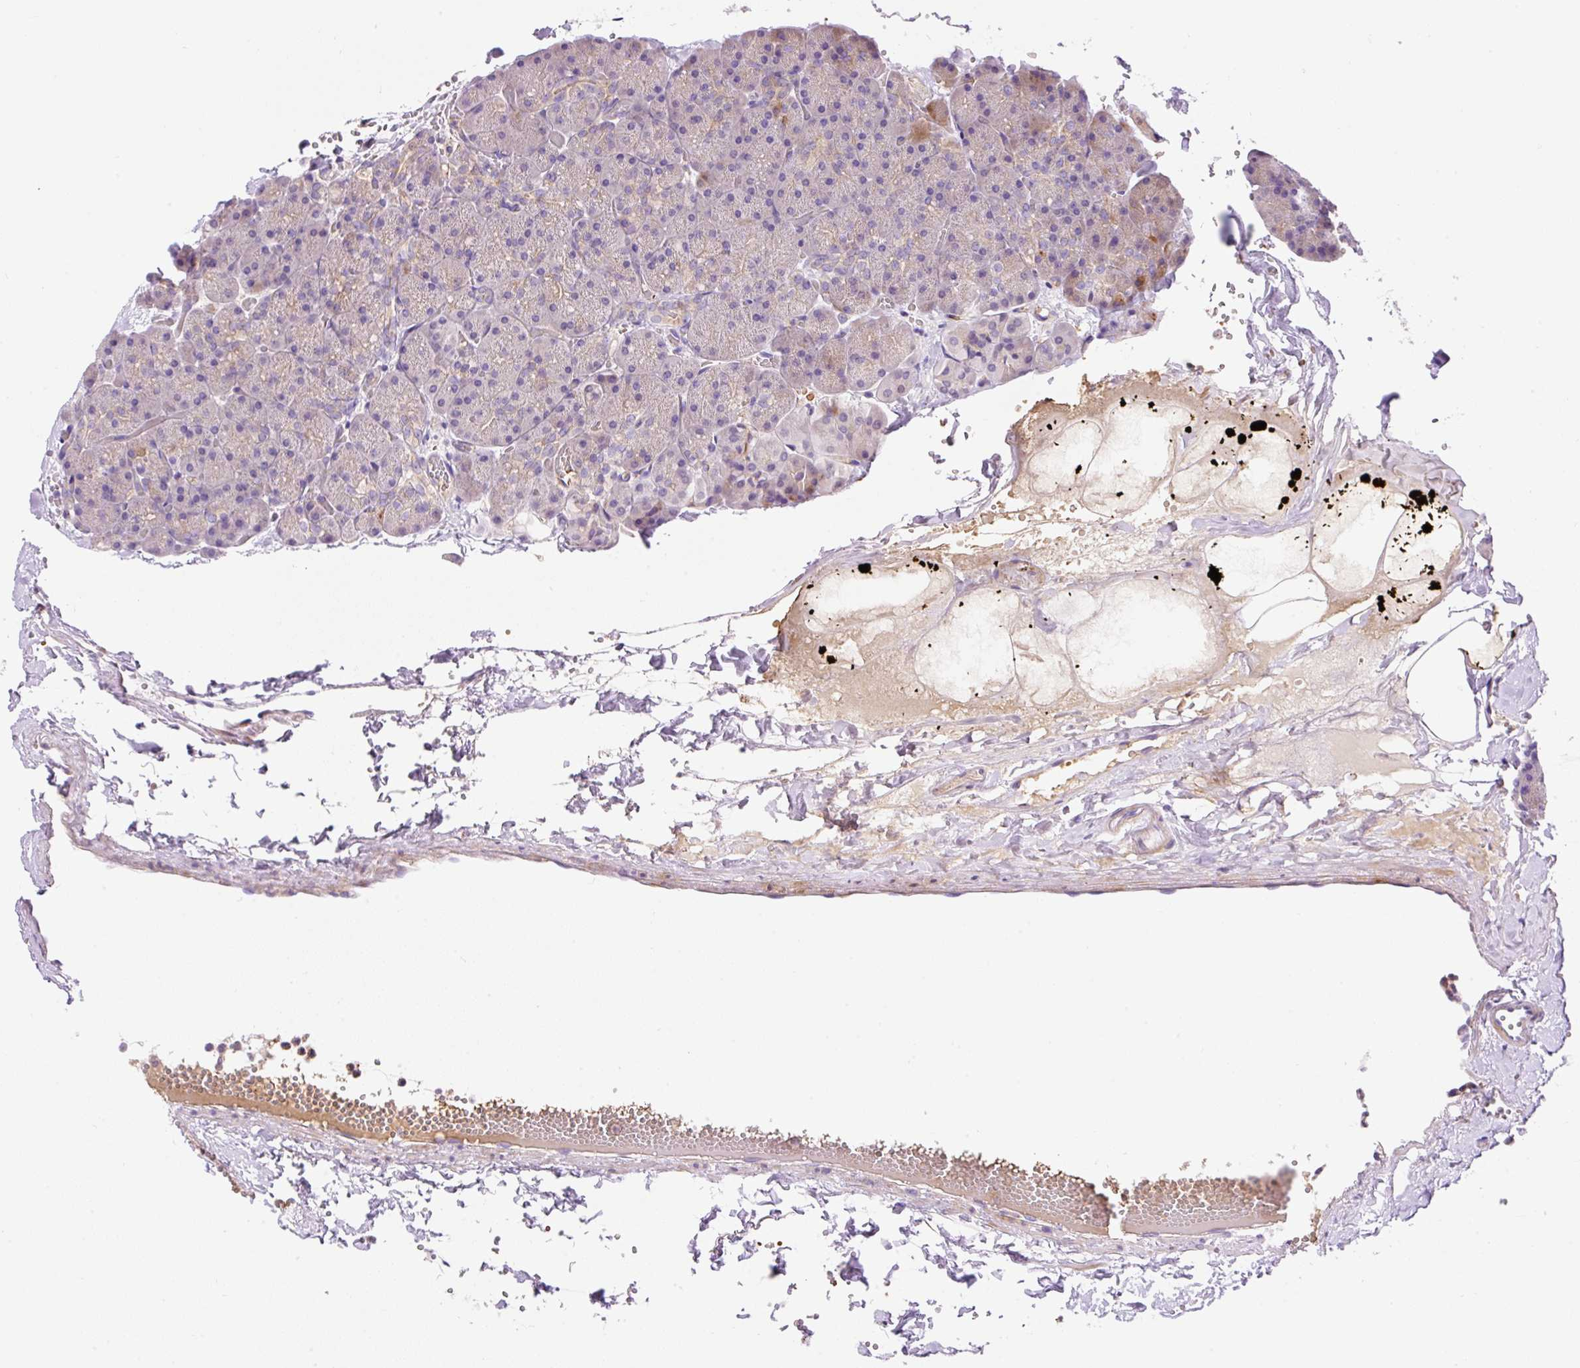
{"staining": {"intensity": "weak", "quantity": "<25%", "location": "cytoplasmic/membranous"}, "tissue": "pancreas", "cell_type": "Exocrine glandular cells", "image_type": "normal", "snomed": [{"axis": "morphology", "description": "Normal tissue, NOS"}, {"axis": "topography", "description": "Pancreas"}], "caption": "A photomicrograph of human pancreas is negative for staining in exocrine glandular cells. (DAB immunohistochemistry, high magnification).", "gene": "LHFPL5", "patient": {"sex": "male", "age": 36}}